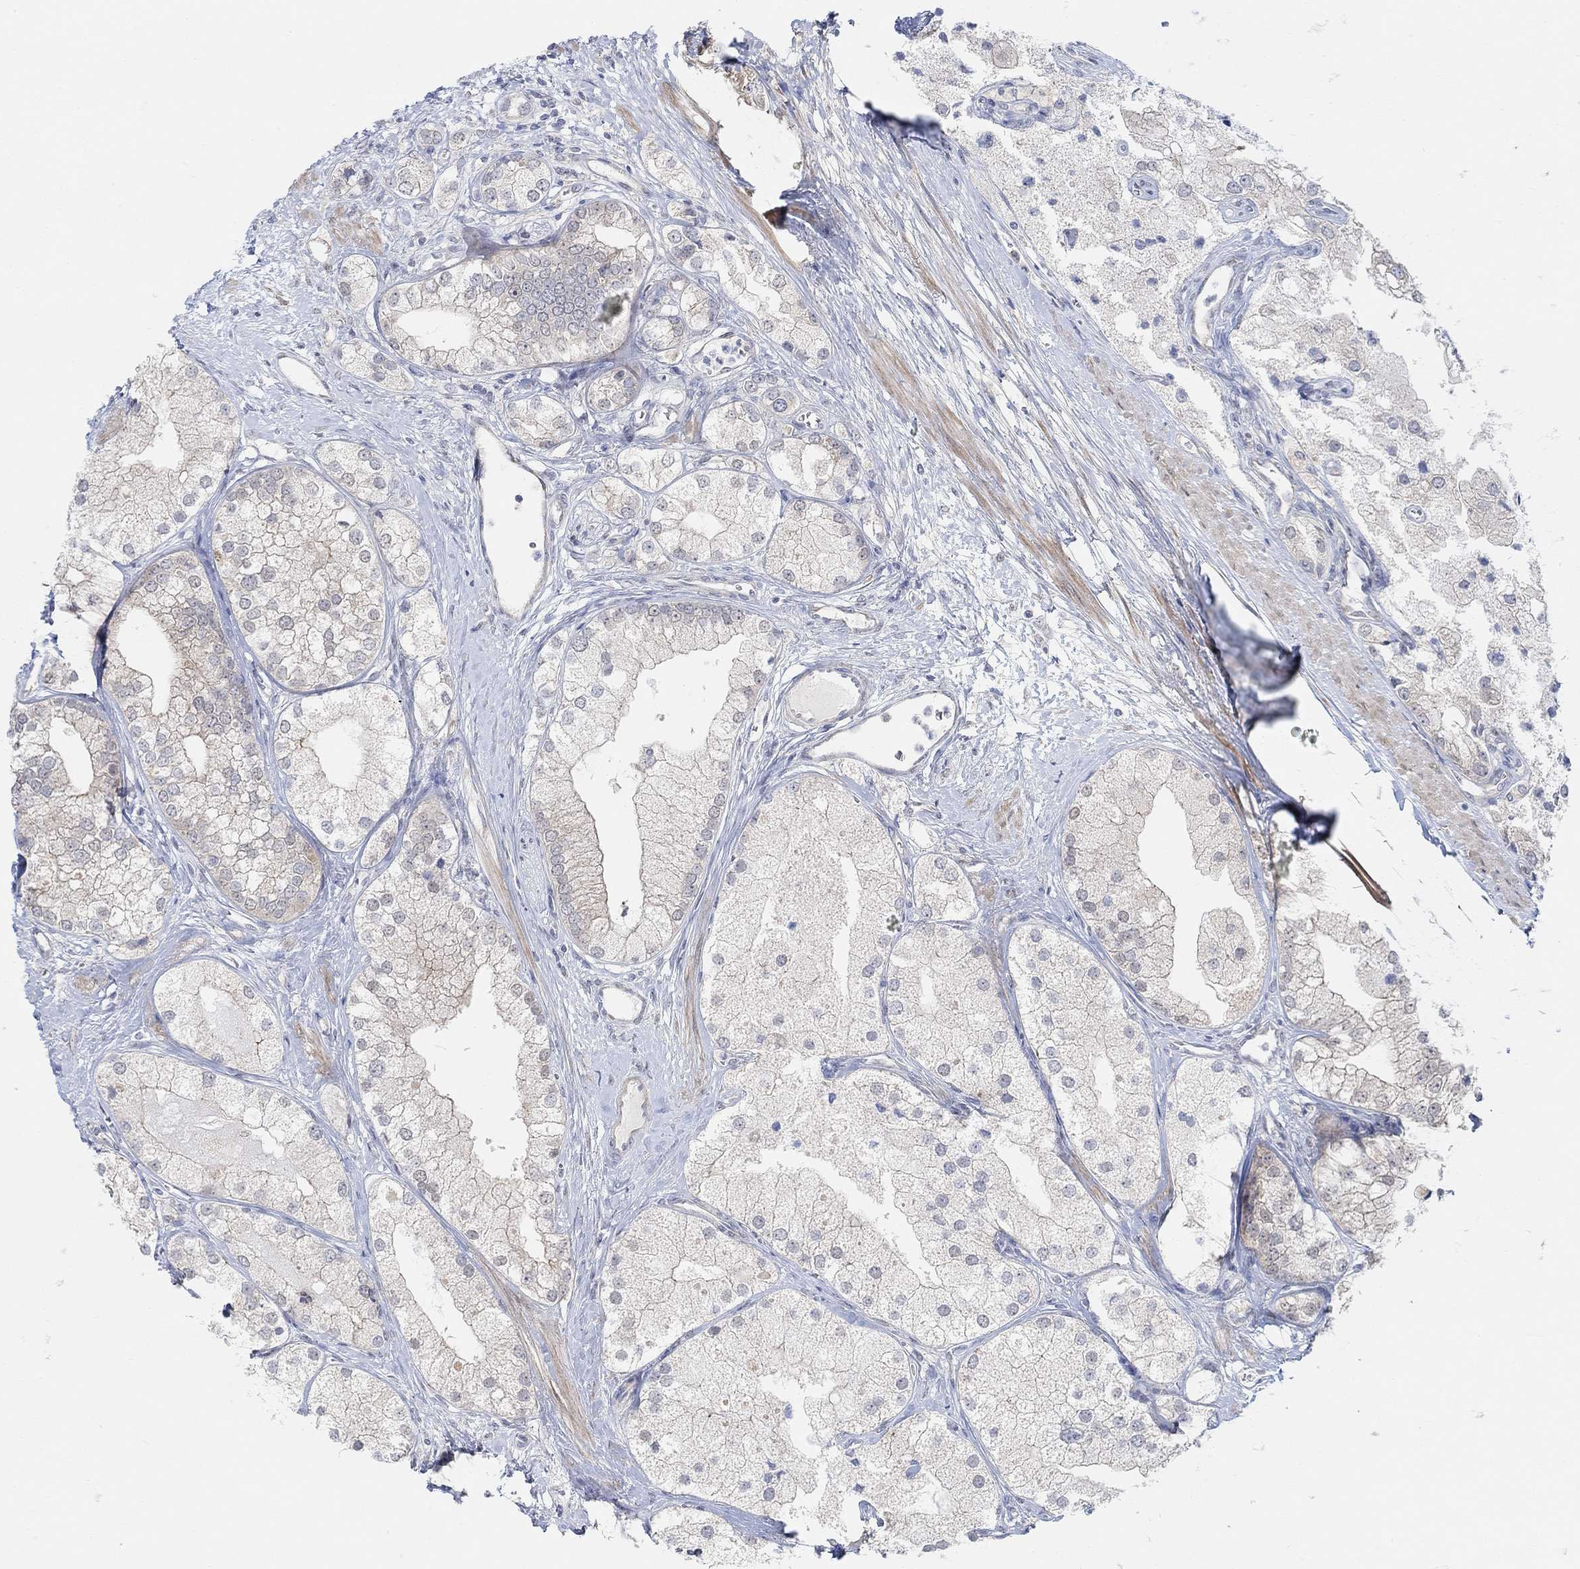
{"staining": {"intensity": "negative", "quantity": "none", "location": "none"}, "tissue": "prostate cancer", "cell_type": "Tumor cells", "image_type": "cancer", "snomed": [{"axis": "morphology", "description": "Adenocarcinoma, NOS"}, {"axis": "topography", "description": "Prostate and seminal vesicle, NOS"}, {"axis": "topography", "description": "Prostate"}], "caption": "This photomicrograph is of prostate cancer stained with immunohistochemistry to label a protein in brown with the nuclei are counter-stained blue. There is no expression in tumor cells.", "gene": "RIMS1", "patient": {"sex": "male", "age": 79}}